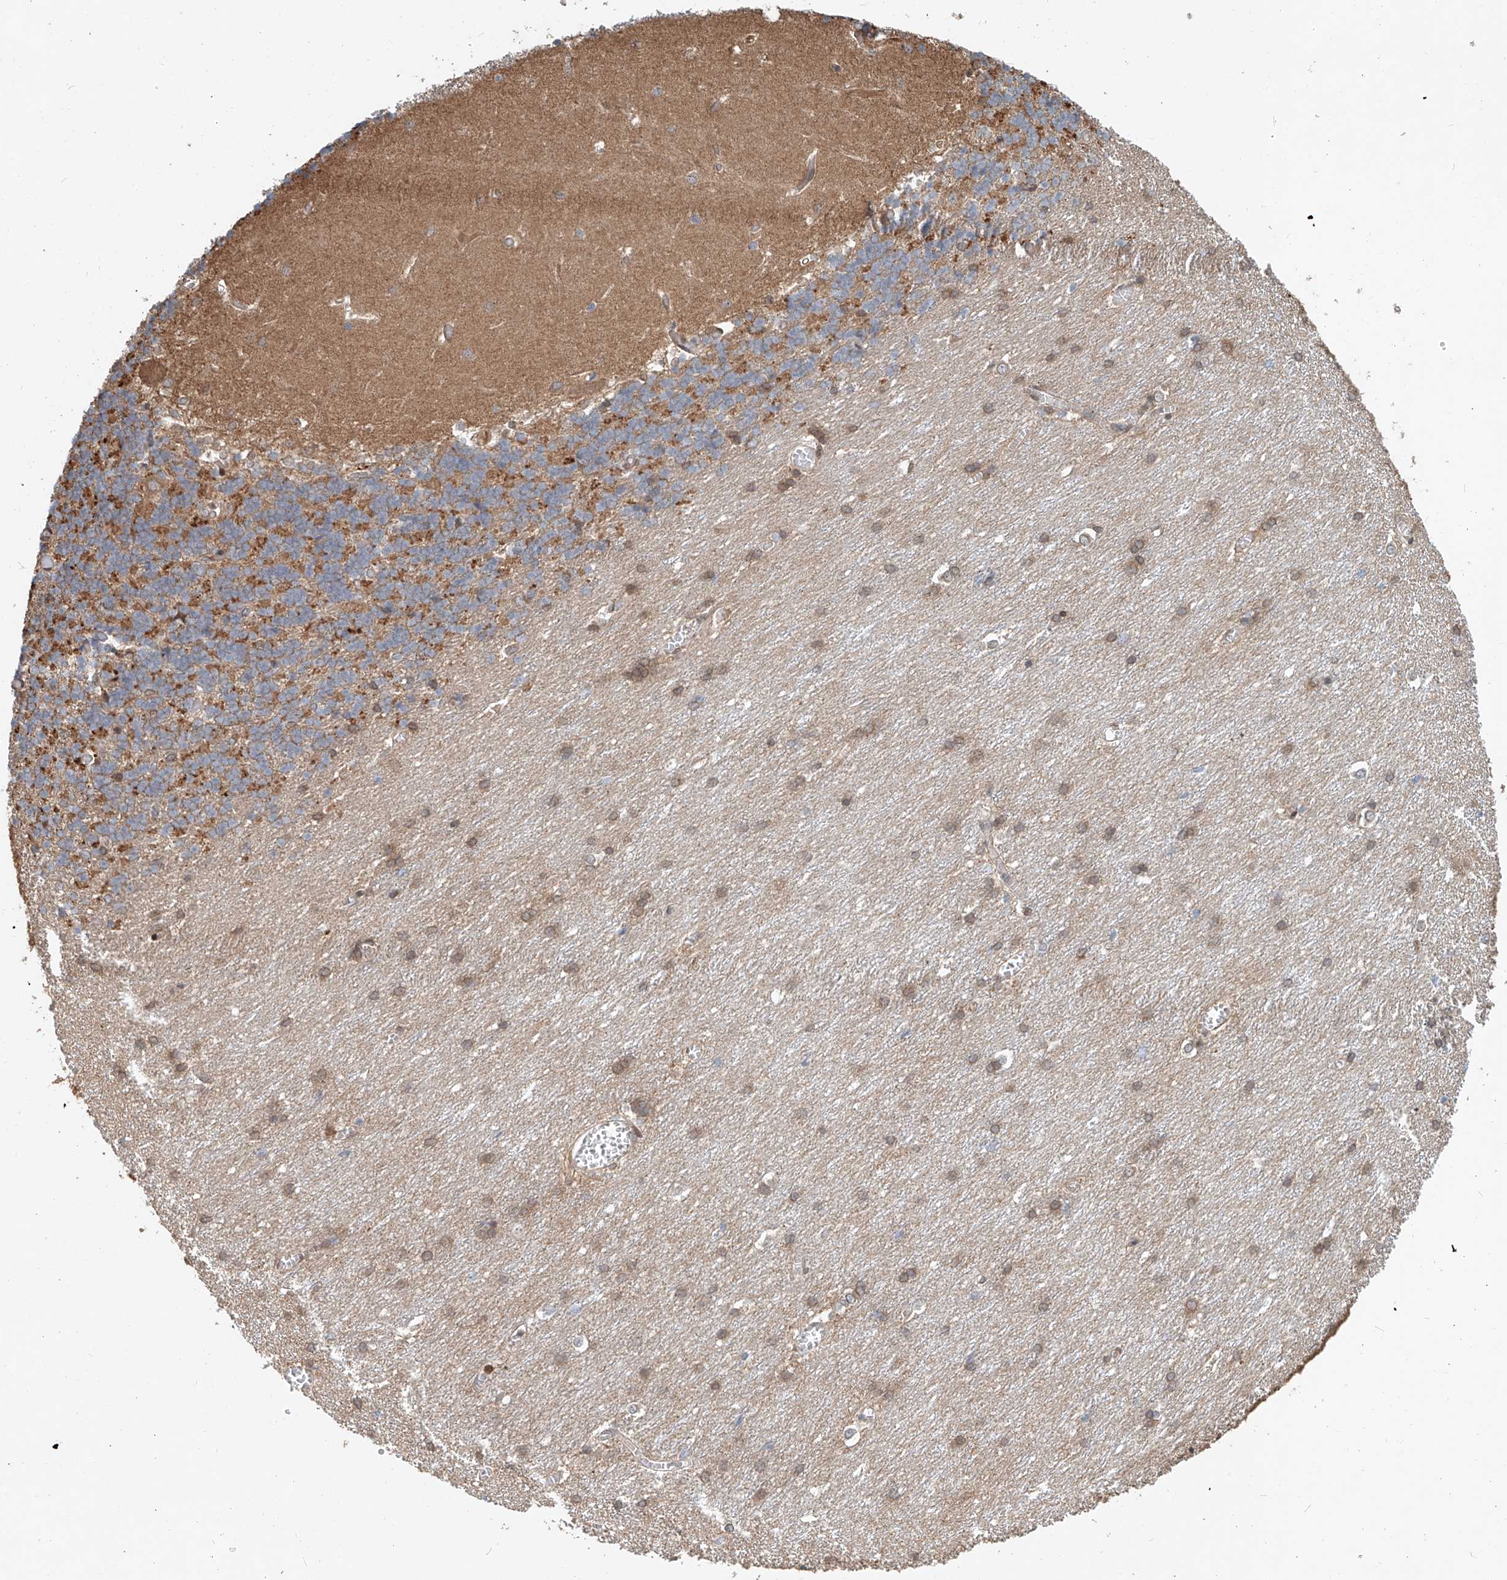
{"staining": {"intensity": "moderate", "quantity": "25%-75%", "location": "cytoplasmic/membranous"}, "tissue": "cerebellum", "cell_type": "Cells in granular layer", "image_type": "normal", "snomed": [{"axis": "morphology", "description": "Normal tissue, NOS"}, {"axis": "topography", "description": "Cerebellum"}], "caption": "Brown immunohistochemical staining in normal human cerebellum shows moderate cytoplasmic/membranous expression in approximately 25%-75% of cells in granular layer. The staining is performed using DAB (3,3'-diaminobenzidine) brown chromogen to label protein expression. The nuclei are counter-stained blue using hematoxylin.", "gene": "SASH1", "patient": {"sex": "male", "age": 37}}